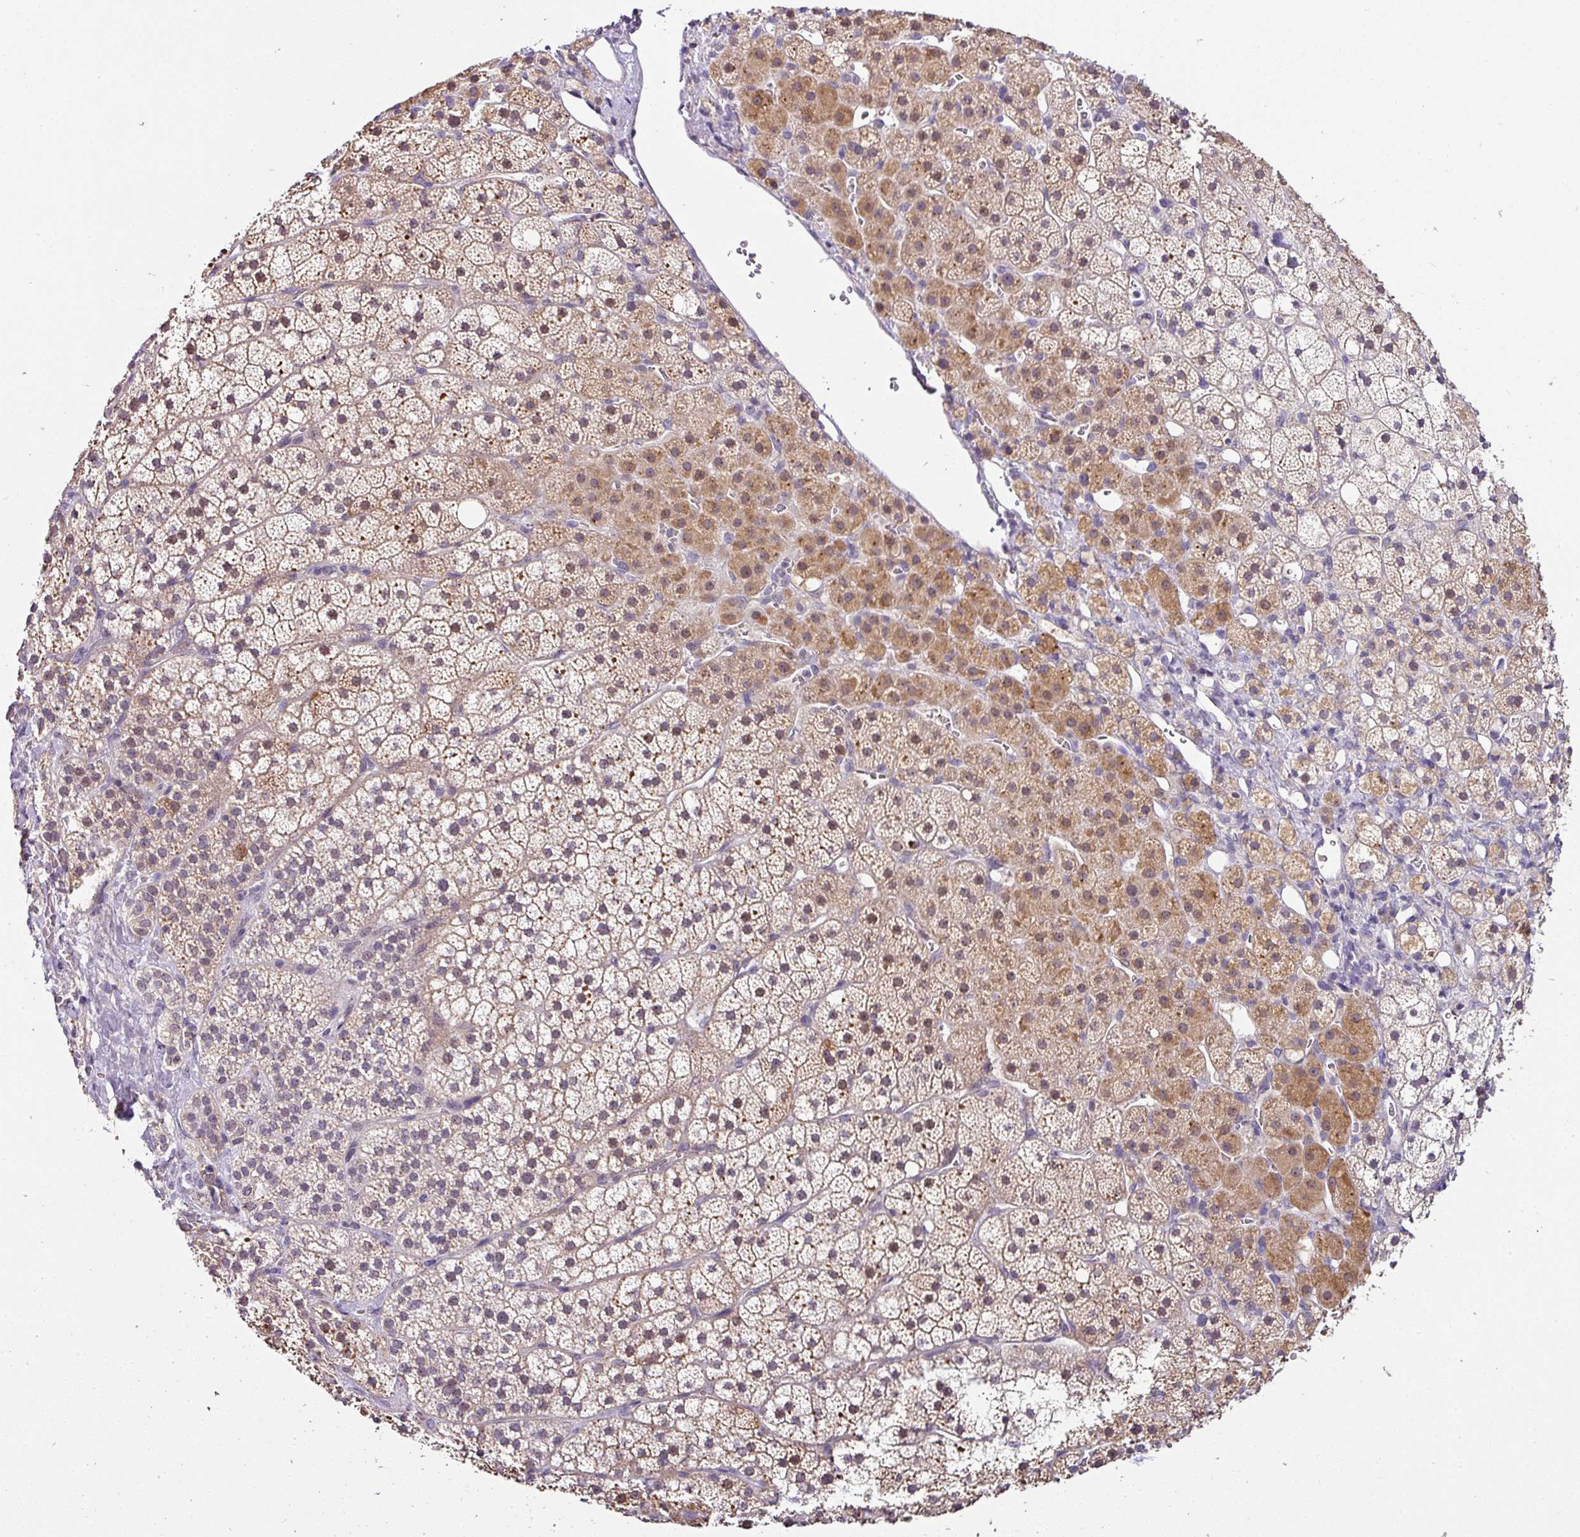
{"staining": {"intensity": "moderate", "quantity": "25%-75%", "location": "cytoplasmic/membranous,nuclear"}, "tissue": "adrenal gland", "cell_type": "Glandular cells", "image_type": "normal", "snomed": [{"axis": "morphology", "description": "Normal tissue, NOS"}, {"axis": "topography", "description": "Adrenal gland"}], "caption": "The photomicrograph demonstrates immunohistochemical staining of unremarkable adrenal gland. There is moderate cytoplasmic/membranous,nuclear expression is identified in approximately 25%-75% of glandular cells.", "gene": "NAPSA", "patient": {"sex": "male", "age": 53}}